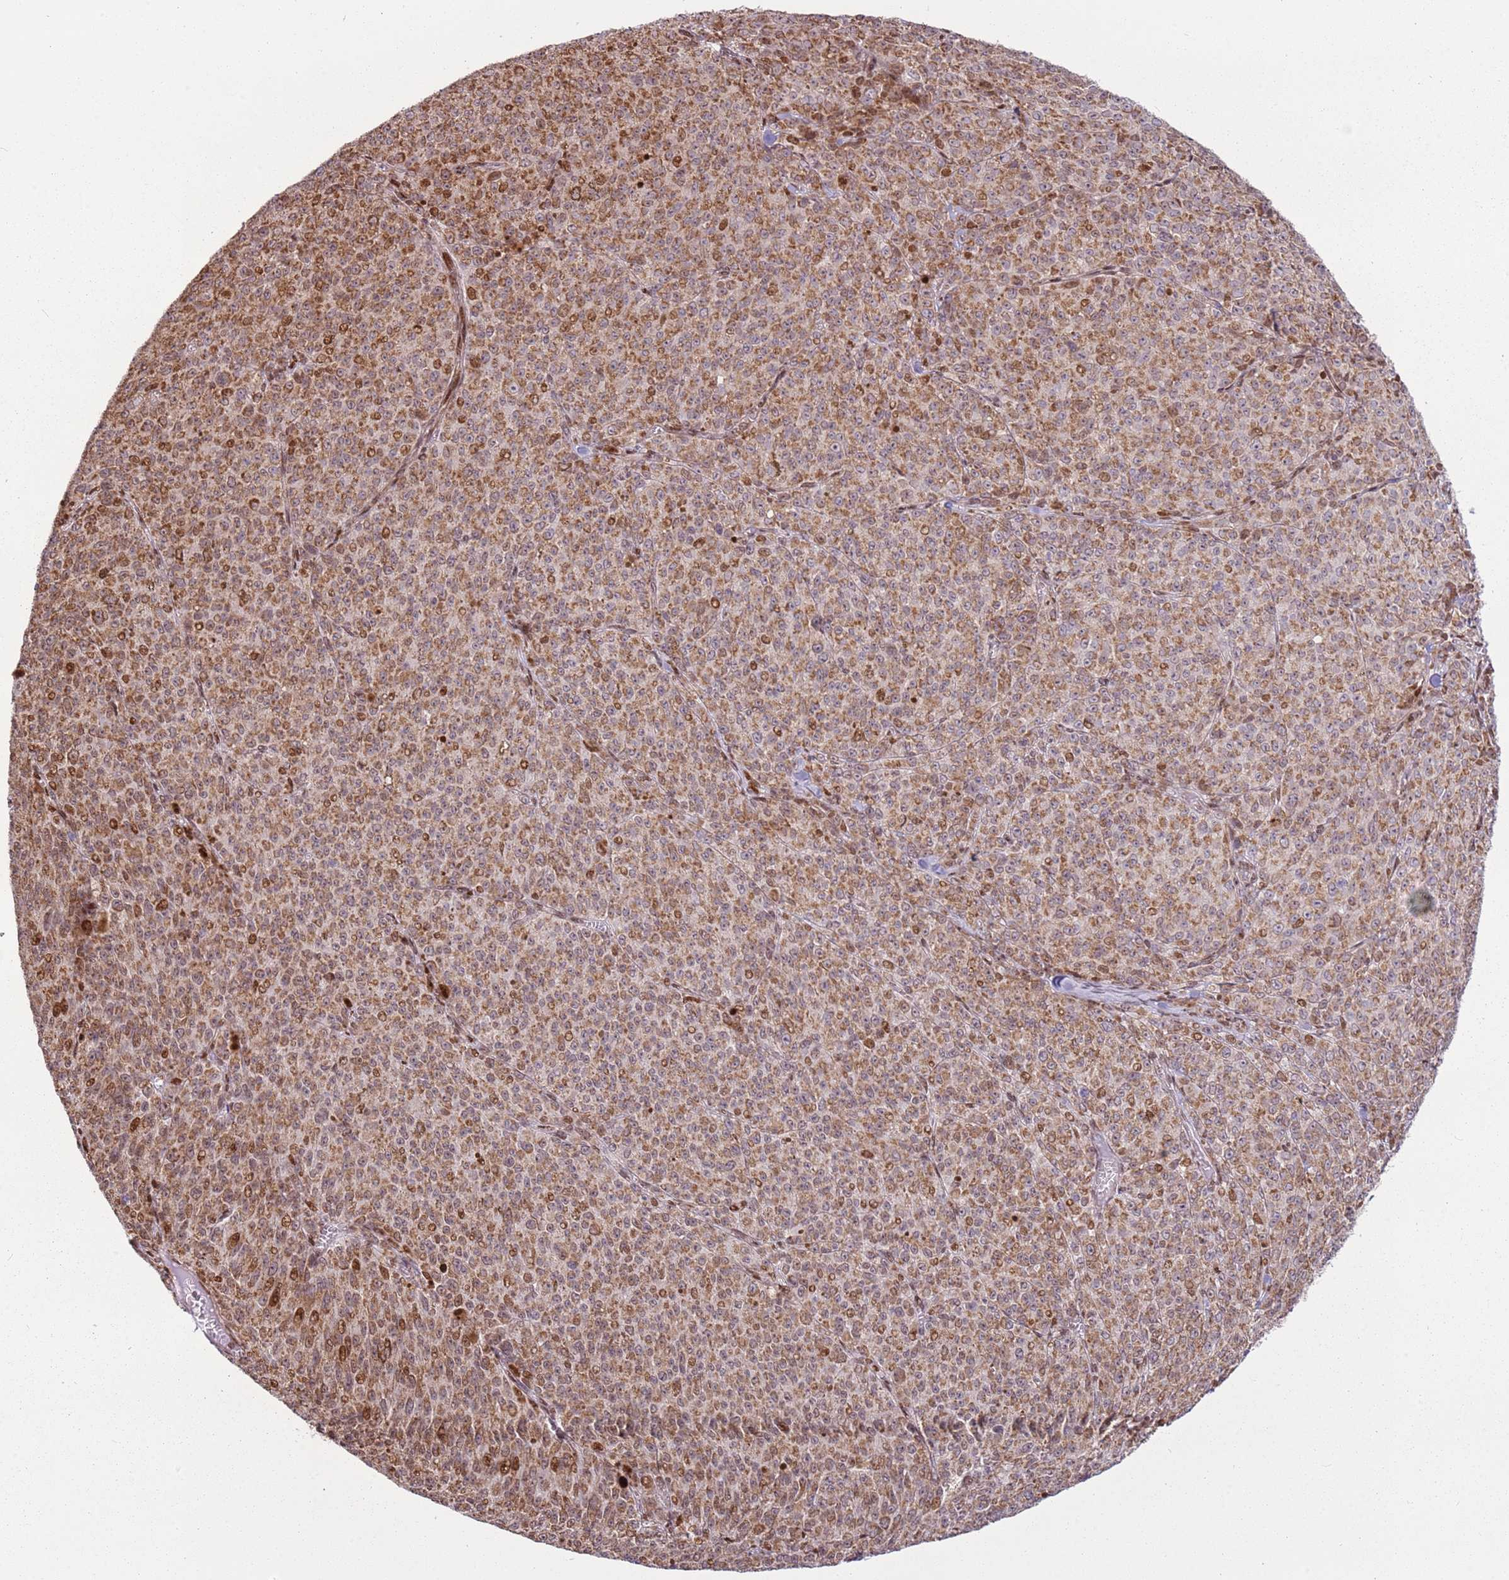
{"staining": {"intensity": "moderate", "quantity": ">75%", "location": "cytoplasmic/membranous,nuclear"}, "tissue": "melanoma", "cell_type": "Tumor cells", "image_type": "cancer", "snomed": [{"axis": "morphology", "description": "Malignant melanoma, NOS"}, {"axis": "topography", "description": "Skin"}], "caption": "An immunohistochemistry (IHC) image of tumor tissue is shown. Protein staining in brown shows moderate cytoplasmic/membranous and nuclear positivity in malignant melanoma within tumor cells.", "gene": "PCTP", "patient": {"sex": "female", "age": 52}}